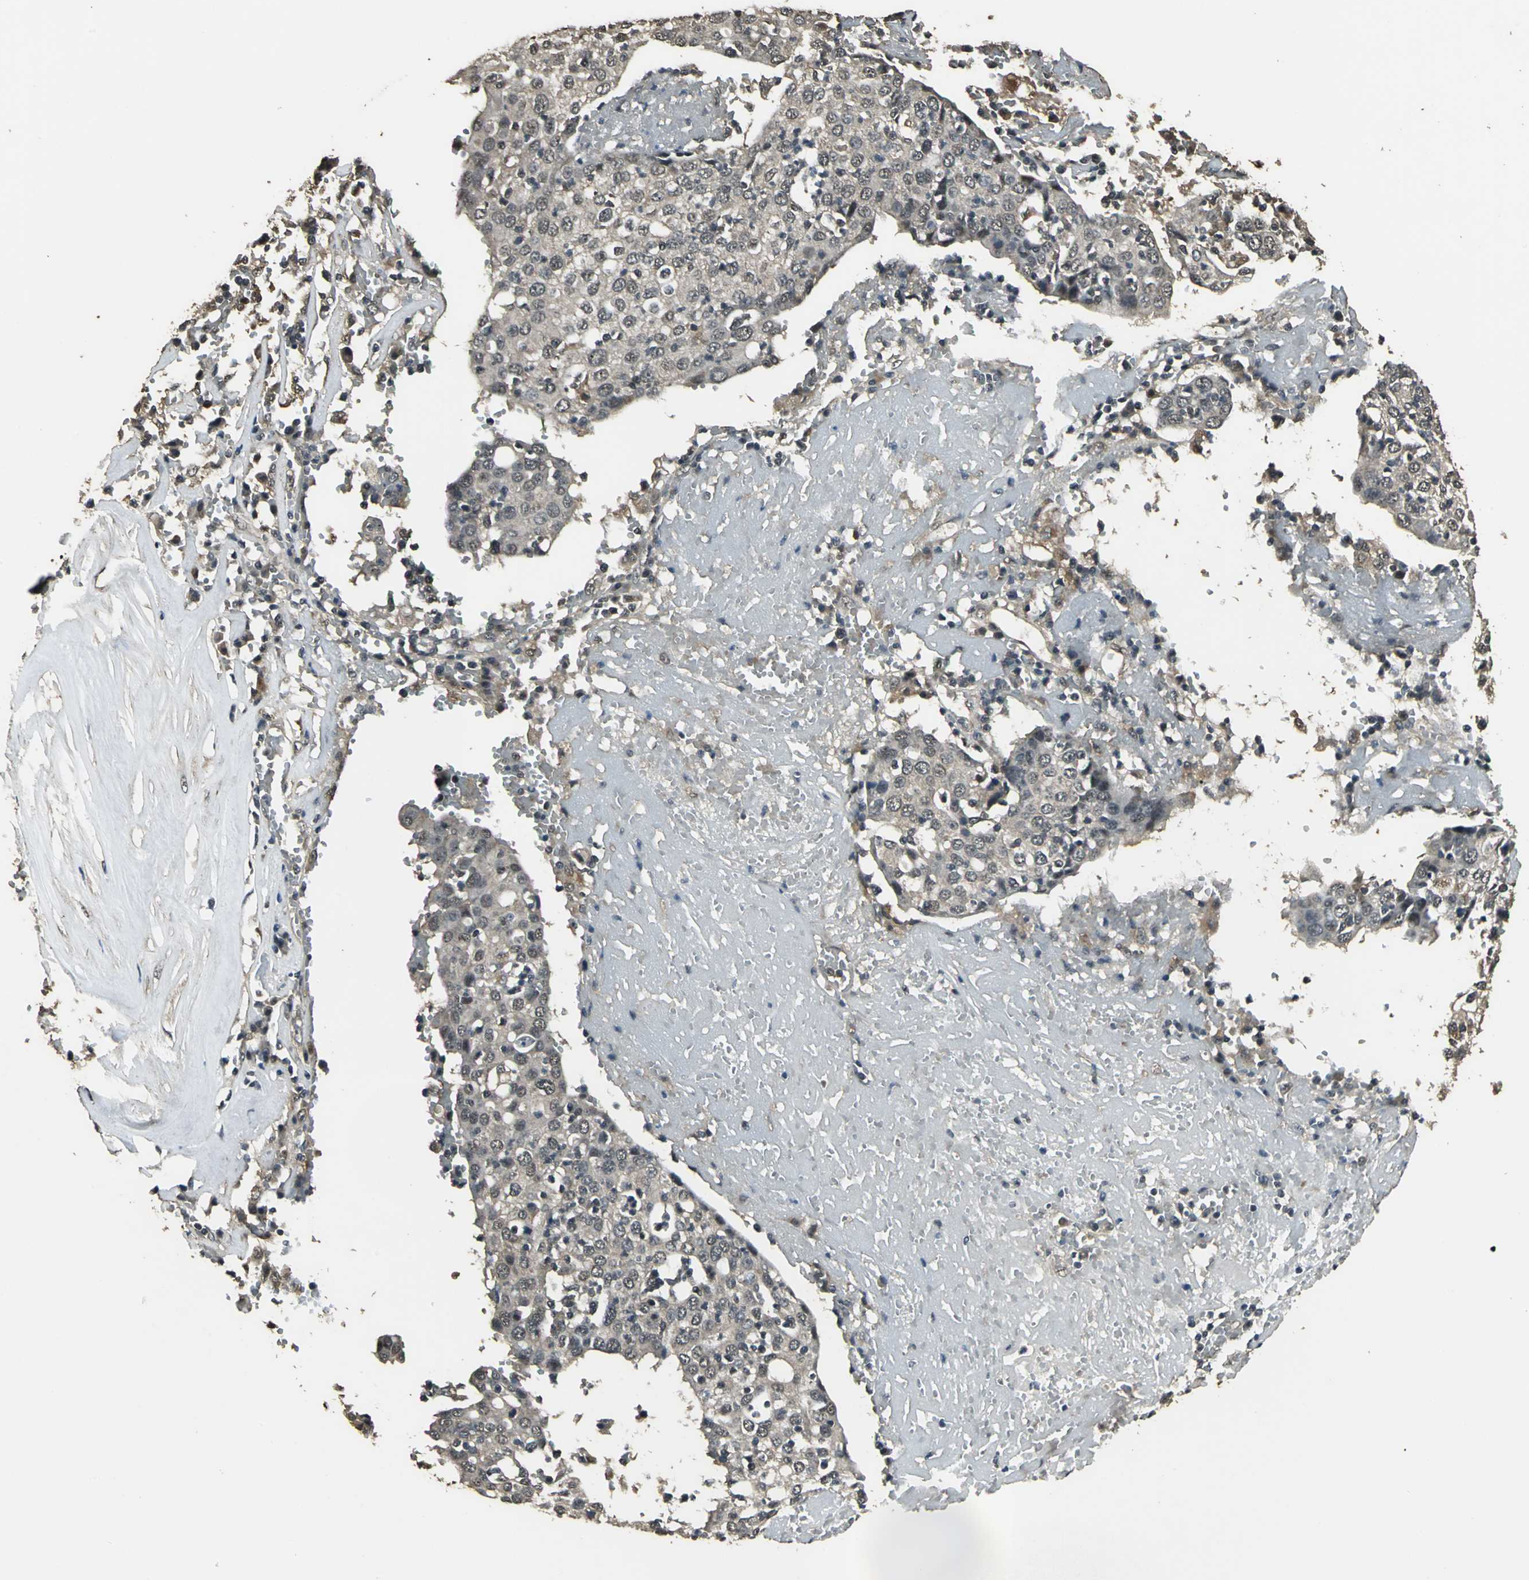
{"staining": {"intensity": "moderate", "quantity": "25%-75%", "location": "cytoplasmic/membranous"}, "tissue": "head and neck cancer", "cell_type": "Tumor cells", "image_type": "cancer", "snomed": [{"axis": "morphology", "description": "Adenocarcinoma, NOS"}, {"axis": "topography", "description": "Salivary gland"}, {"axis": "topography", "description": "Head-Neck"}], "caption": "Immunohistochemical staining of head and neck cancer displays moderate cytoplasmic/membranous protein positivity in approximately 25%-75% of tumor cells. (Brightfield microscopy of DAB IHC at high magnification).", "gene": "UCHL5", "patient": {"sex": "female", "age": 65}}